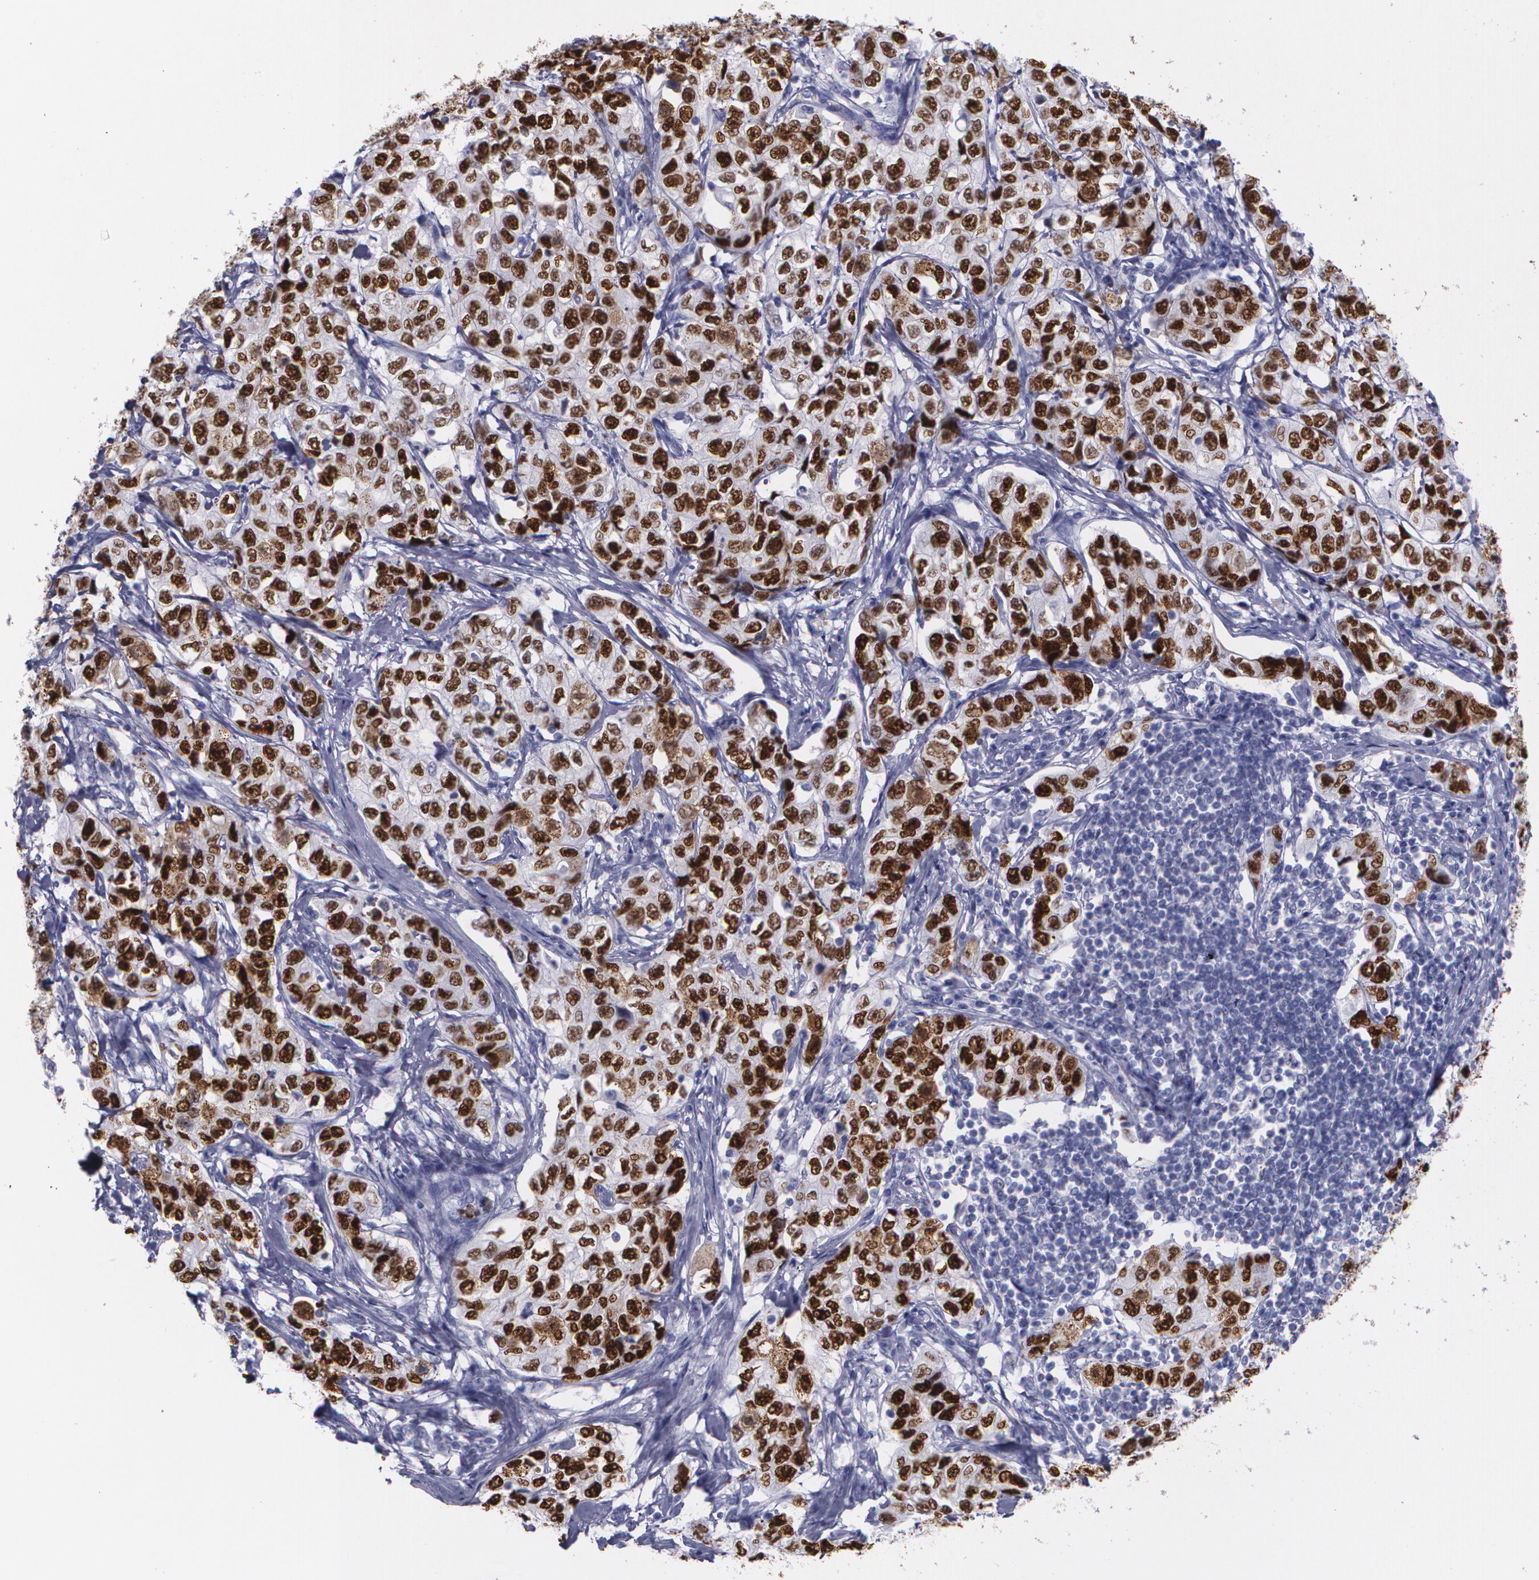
{"staining": {"intensity": "strong", "quantity": ">75%", "location": "nuclear"}, "tissue": "stomach cancer", "cell_type": "Tumor cells", "image_type": "cancer", "snomed": [{"axis": "morphology", "description": "Adenocarcinoma, NOS"}, {"axis": "topography", "description": "Stomach"}], "caption": "Protein expression analysis of stomach cancer (adenocarcinoma) displays strong nuclear expression in approximately >75% of tumor cells.", "gene": "TP53", "patient": {"sex": "male", "age": 48}}